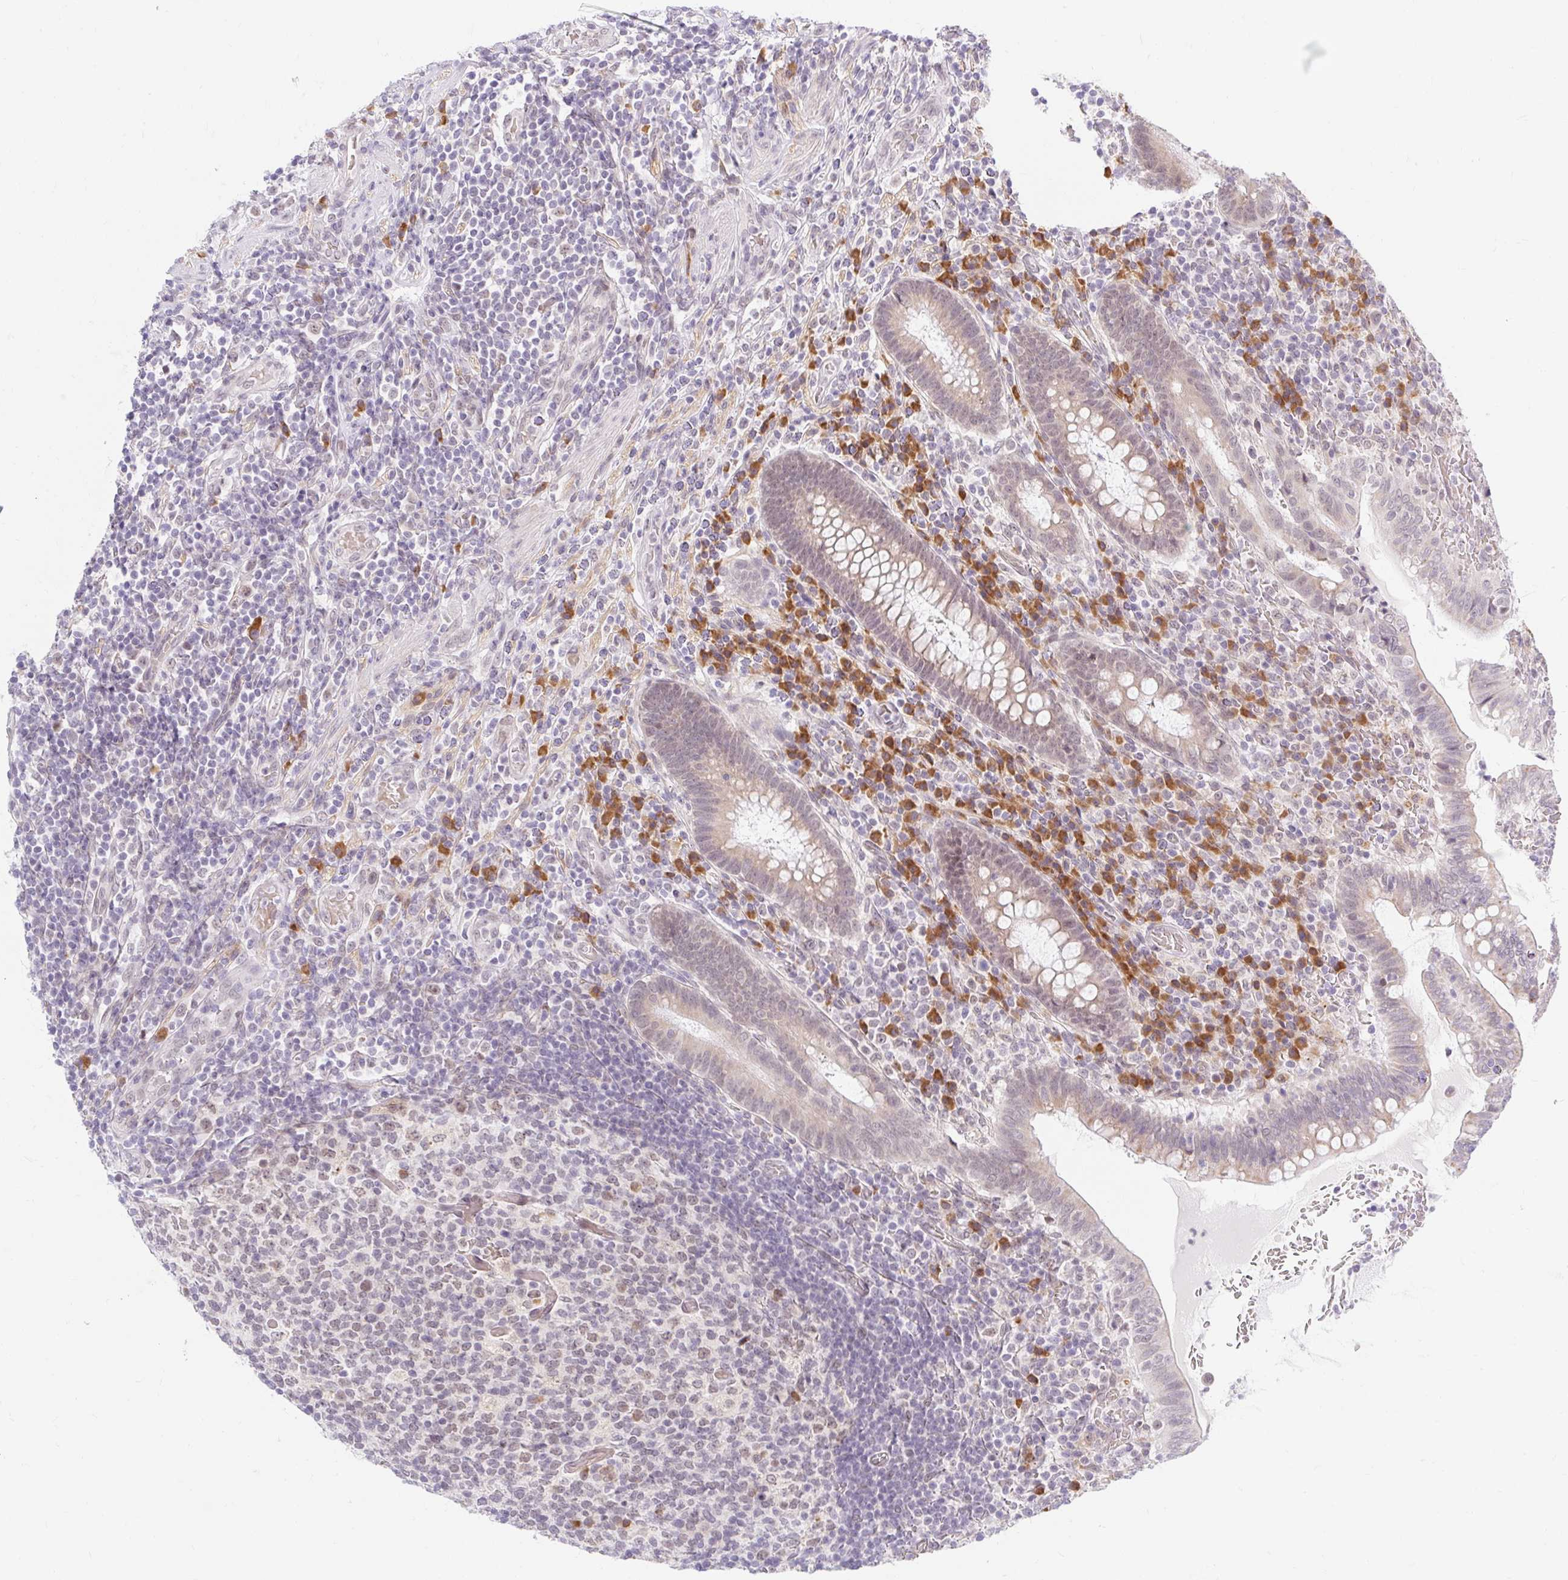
{"staining": {"intensity": "negative", "quantity": "none", "location": "none"}, "tissue": "appendix", "cell_type": "Glandular cells", "image_type": "normal", "snomed": [{"axis": "morphology", "description": "Normal tissue, NOS"}, {"axis": "topography", "description": "Appendix"}], "caption": "High magnification brightfield microscopy of normal appendix stained with DAB (brown) and counterstained with hematoxylin (blue): glandular cells show no significant positivity.", "gene": "SRSF10", "patient": {"sex": "female", "age": 43}}